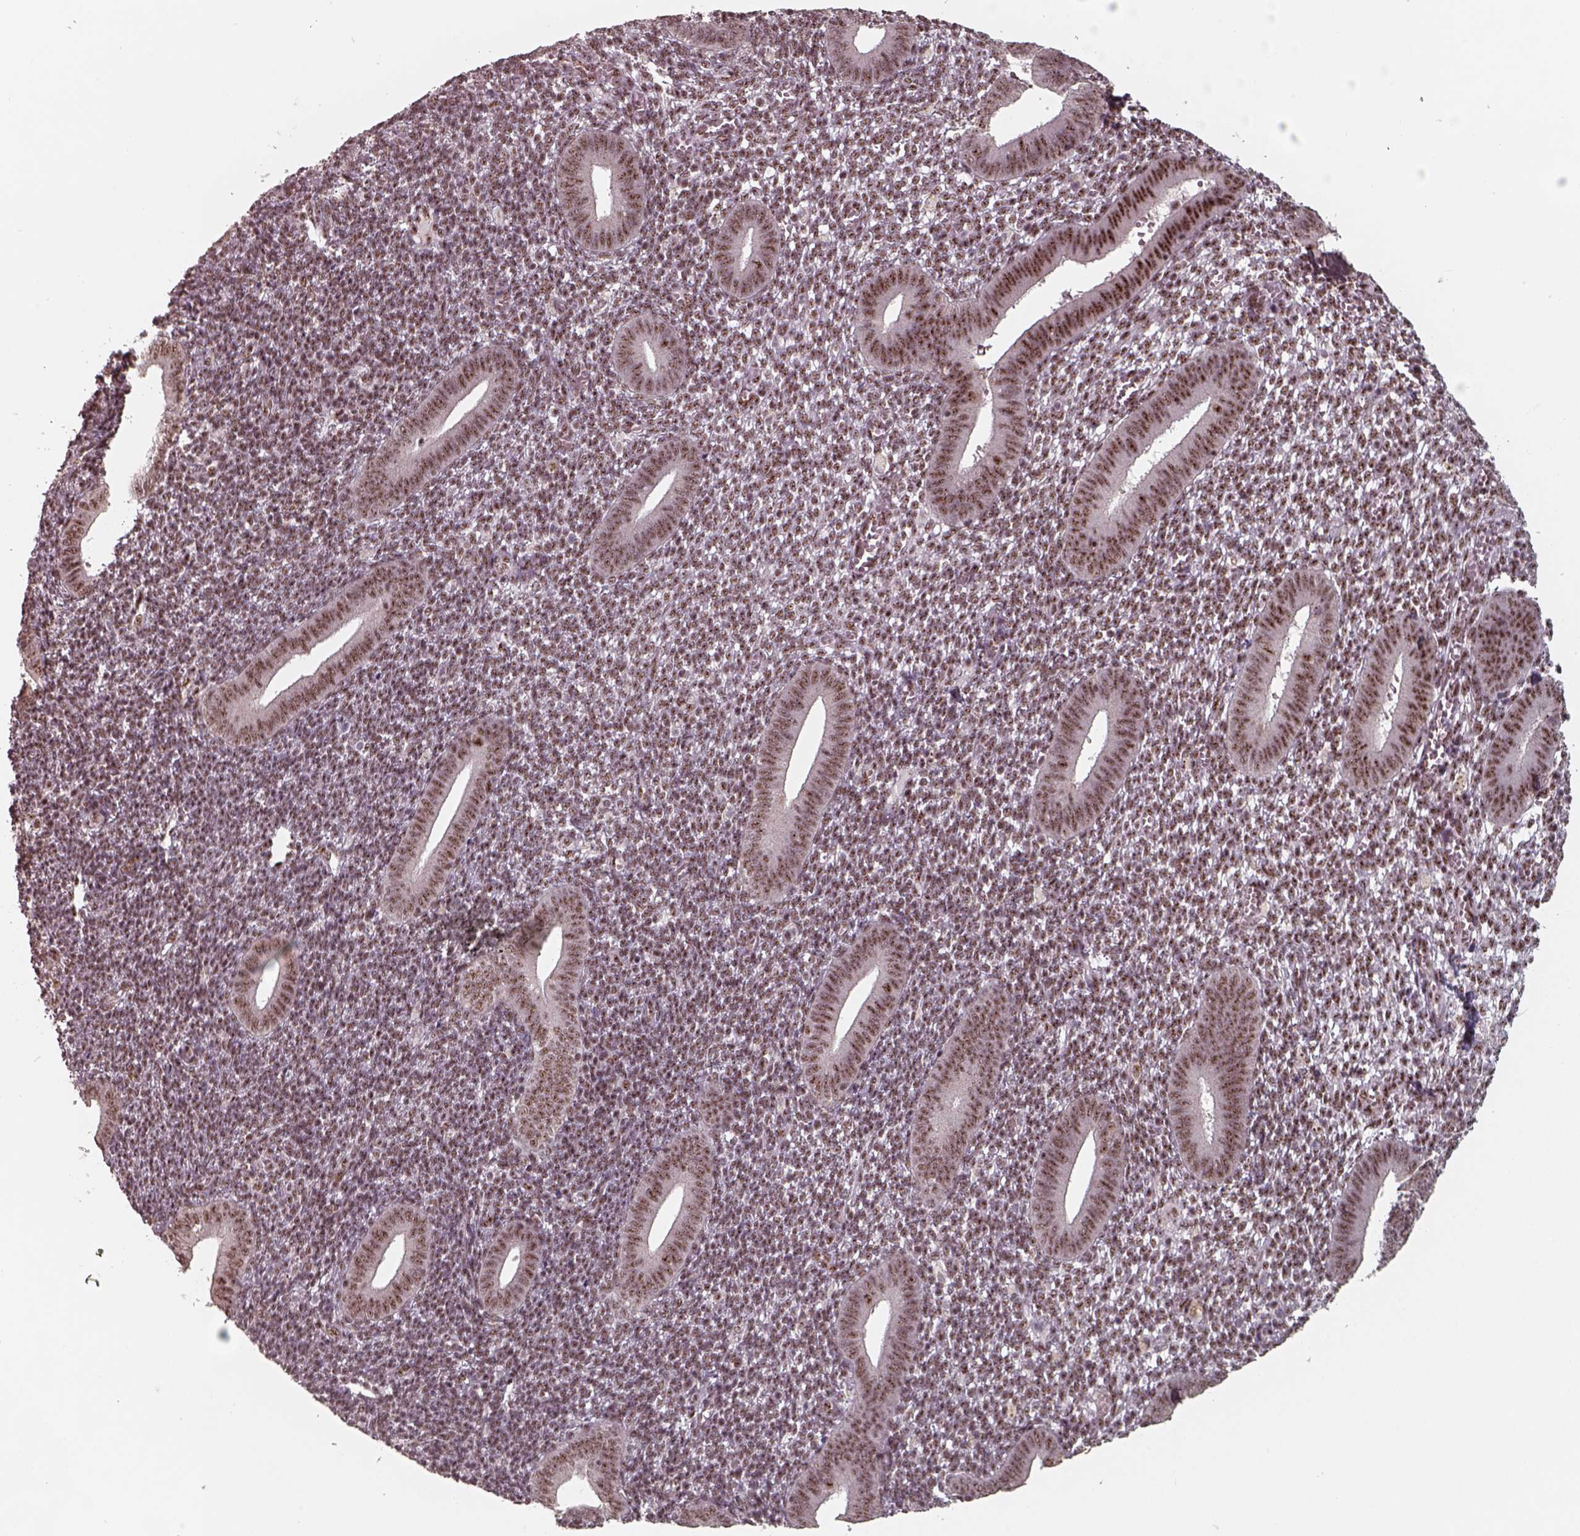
{"staining": {"intensity": "moderate", "quantity": "25%-75%", "location": "nuclear"}, "tissue": "endometrium", "cell_type": "Cells in endometrial stroma", "image_type": "normal", "snomed": [{"axis": "morphology", "description": "Normal tissue, NOS"}, {"axis": "topography", "description": "Endometrium"}], "caption": "Cells in endometrial stroma demonstrate medium levels of moderate nuclear expression in approximately 25%-75% of cells in normal human endometrium.", "gene": "ATXN7L3", "patient": {"sex": "female", "age": 25}}